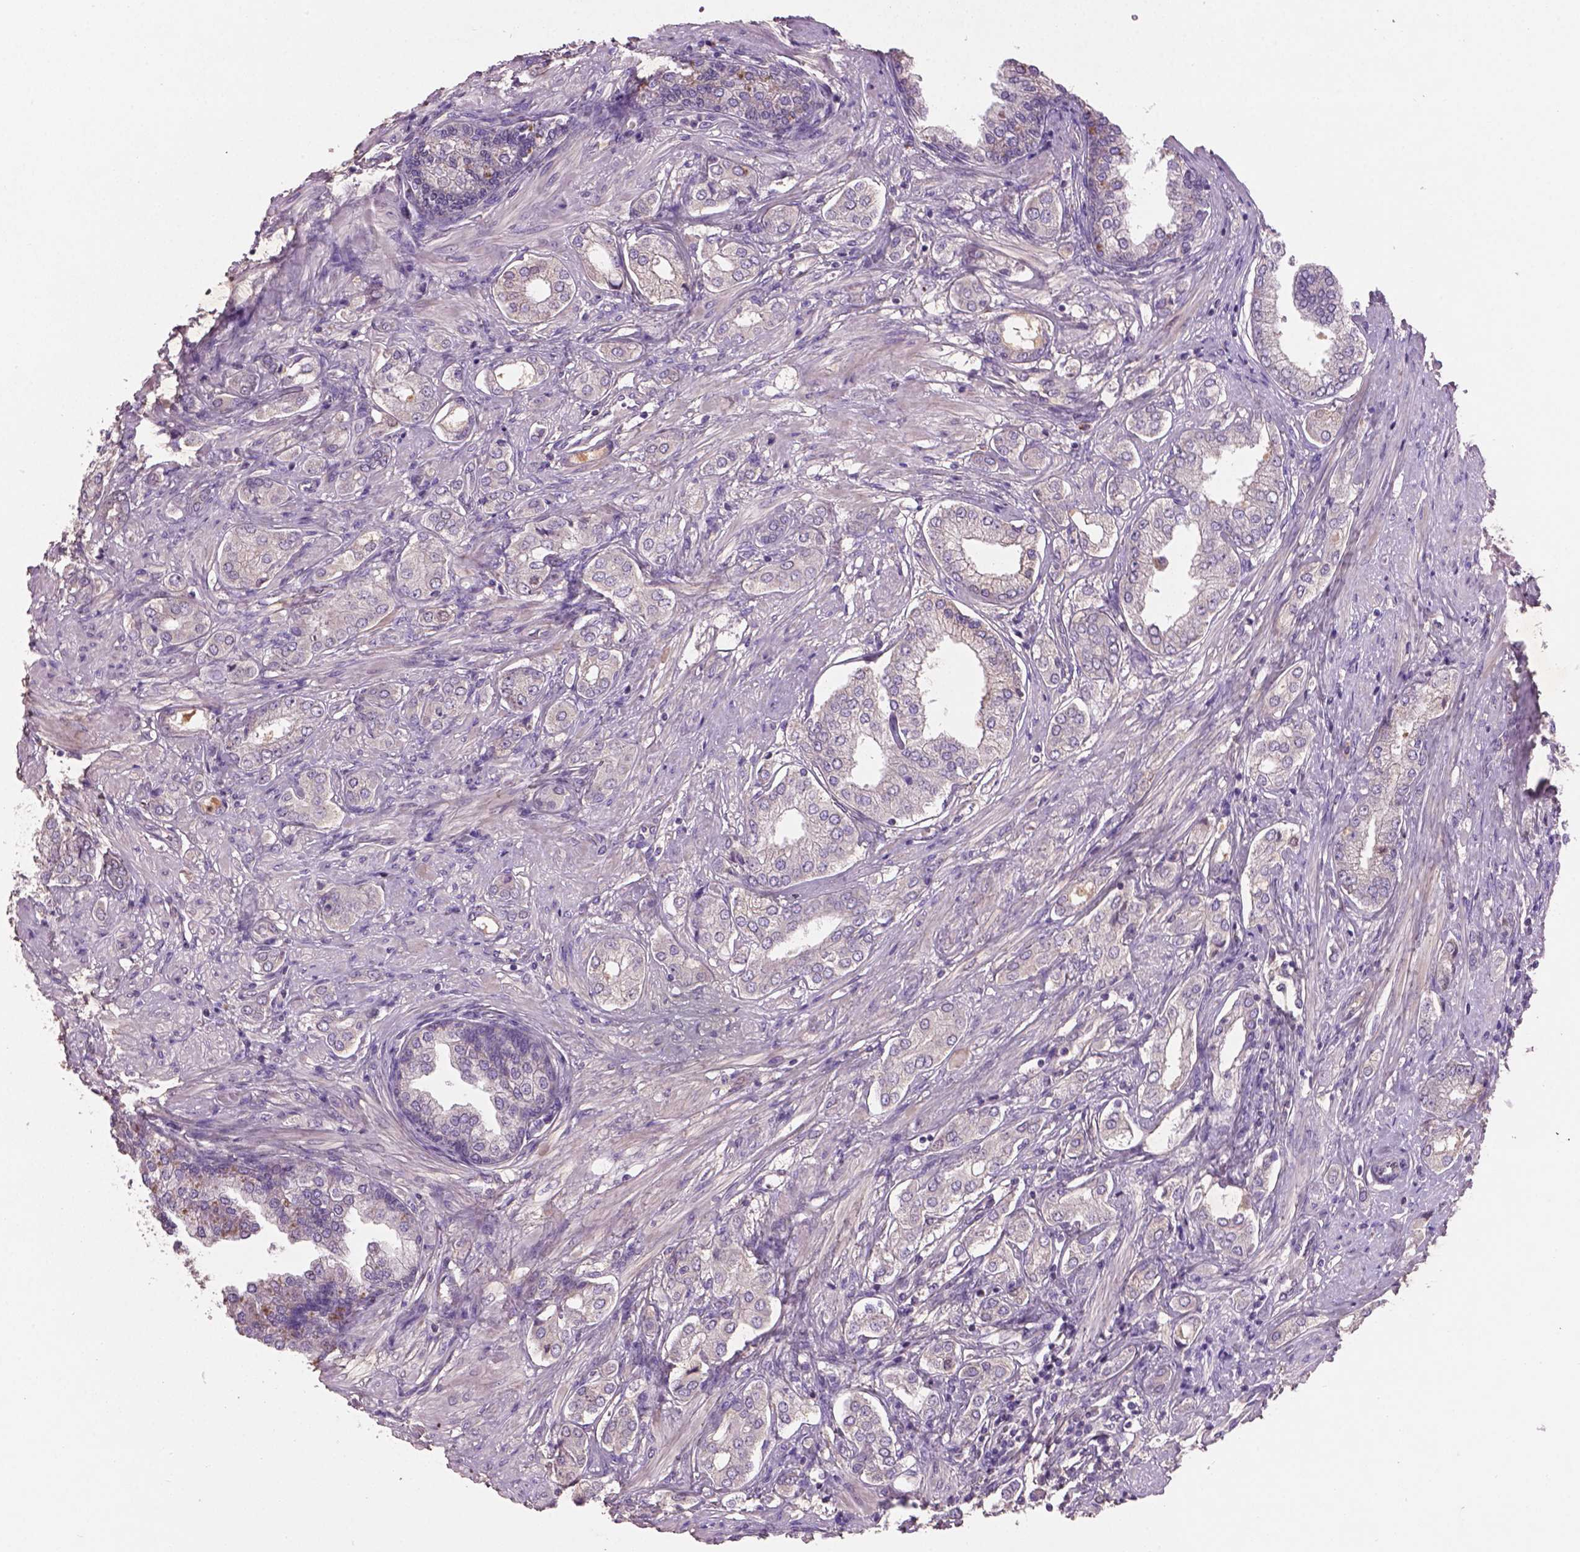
{"staining": {"intensity": "negative", "quantity": "none", "location": "none"}, "tissue": "prostate cancer", "cell_type": "Tumor cells", "image_type": "cancer", "snomed": [{"axis": "morphology", "description": "Adenocarcinoma, NOS"}, {"axis": "topography", "description": "Prostate"}], "caption": "A micrograph of prostate adenocarcinoma stained for a protein shows no brown staining in tumor cells.", "gene": "SOX17", "patient": {"sex": "male", "age": 63}}